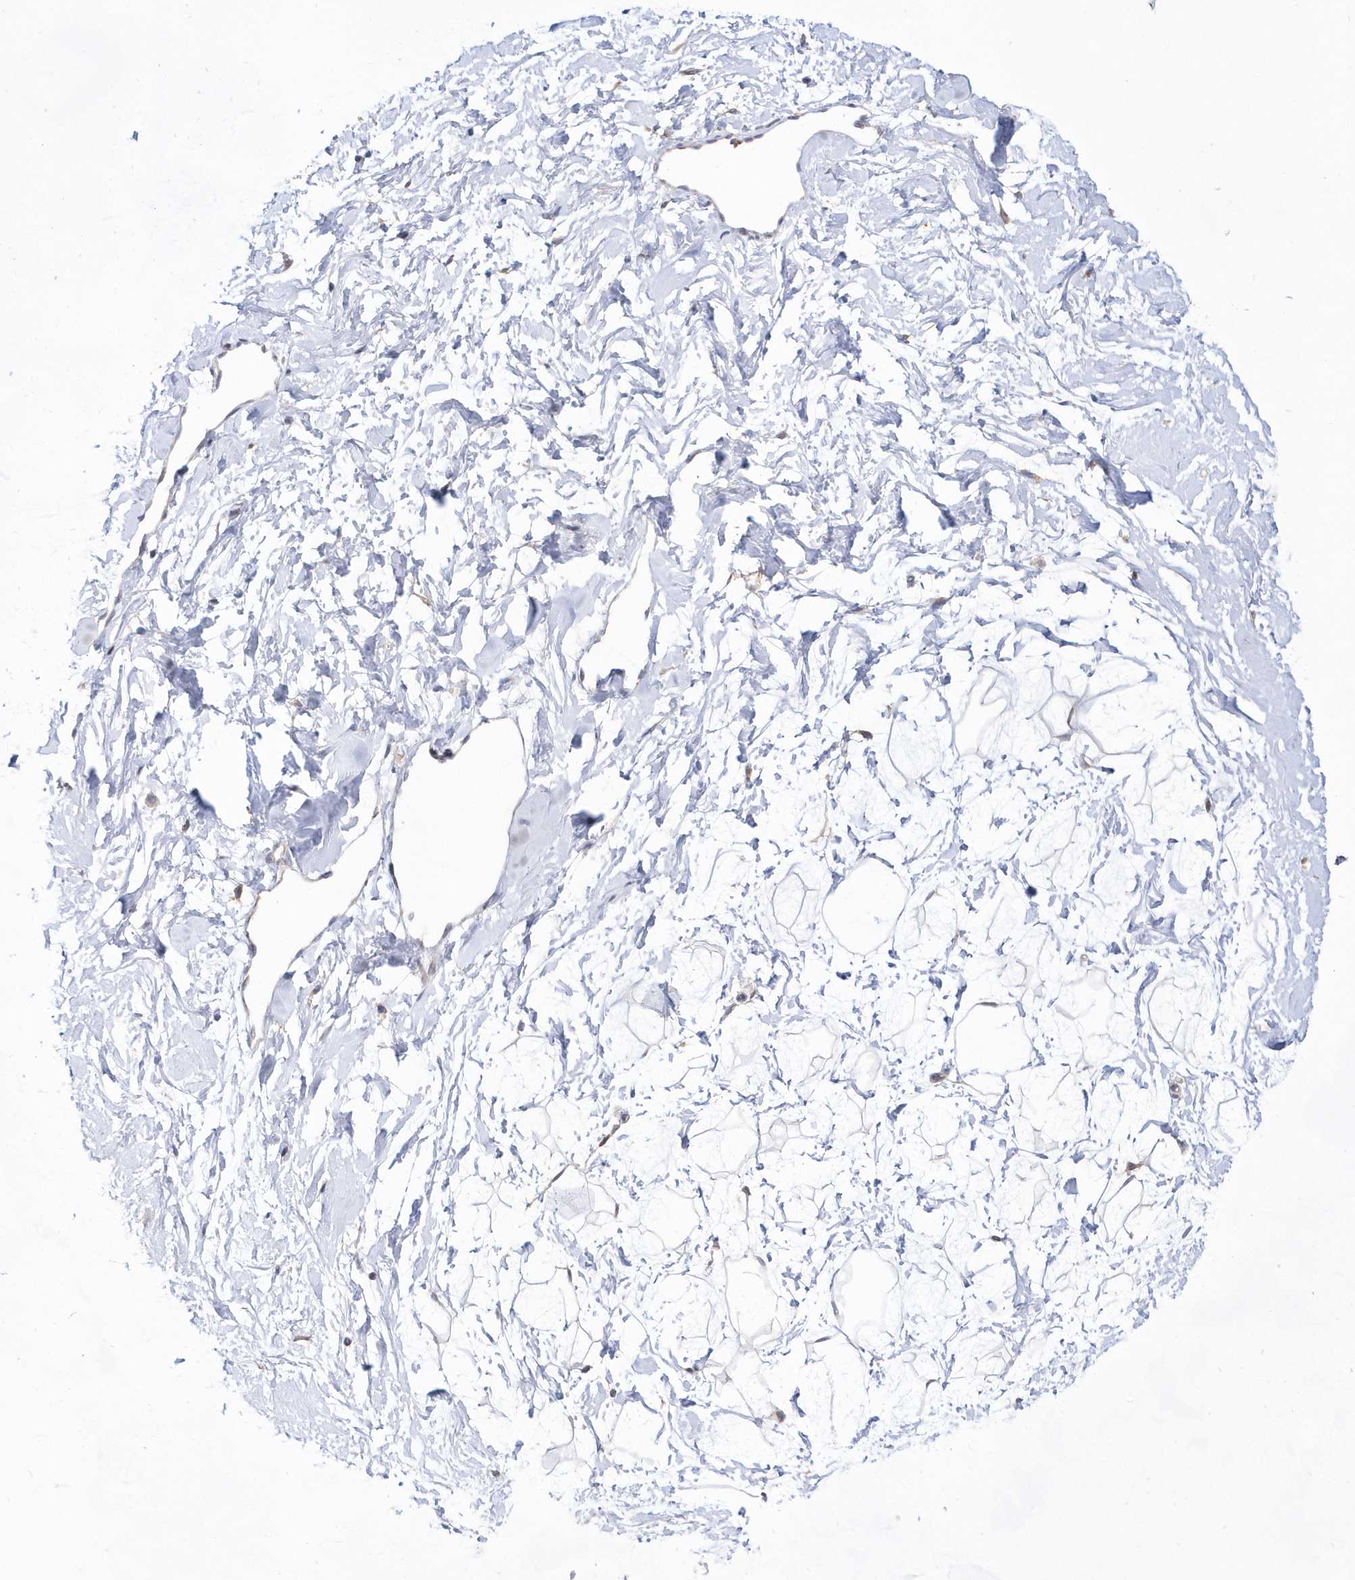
{"staining": {"intensity": "negative", "quantity": "none", "location": "none"}, "tissue": "breast", "cell_type": "Adipocytes", "image_type": "normal", "snomed": [{"axis": "morphology", "description": "Normal tissue, NOS"}, {"axis": "morphology", "description": "Adenoma, NOS"}, {"axis": "topography", "description": "Breast"}], "caption": "DAB immunohistochemical staining of benign human breast displays no significant staining in adipocytes.", "gene": "BDH2", "patient": {"sex": "female", "age": 23}}